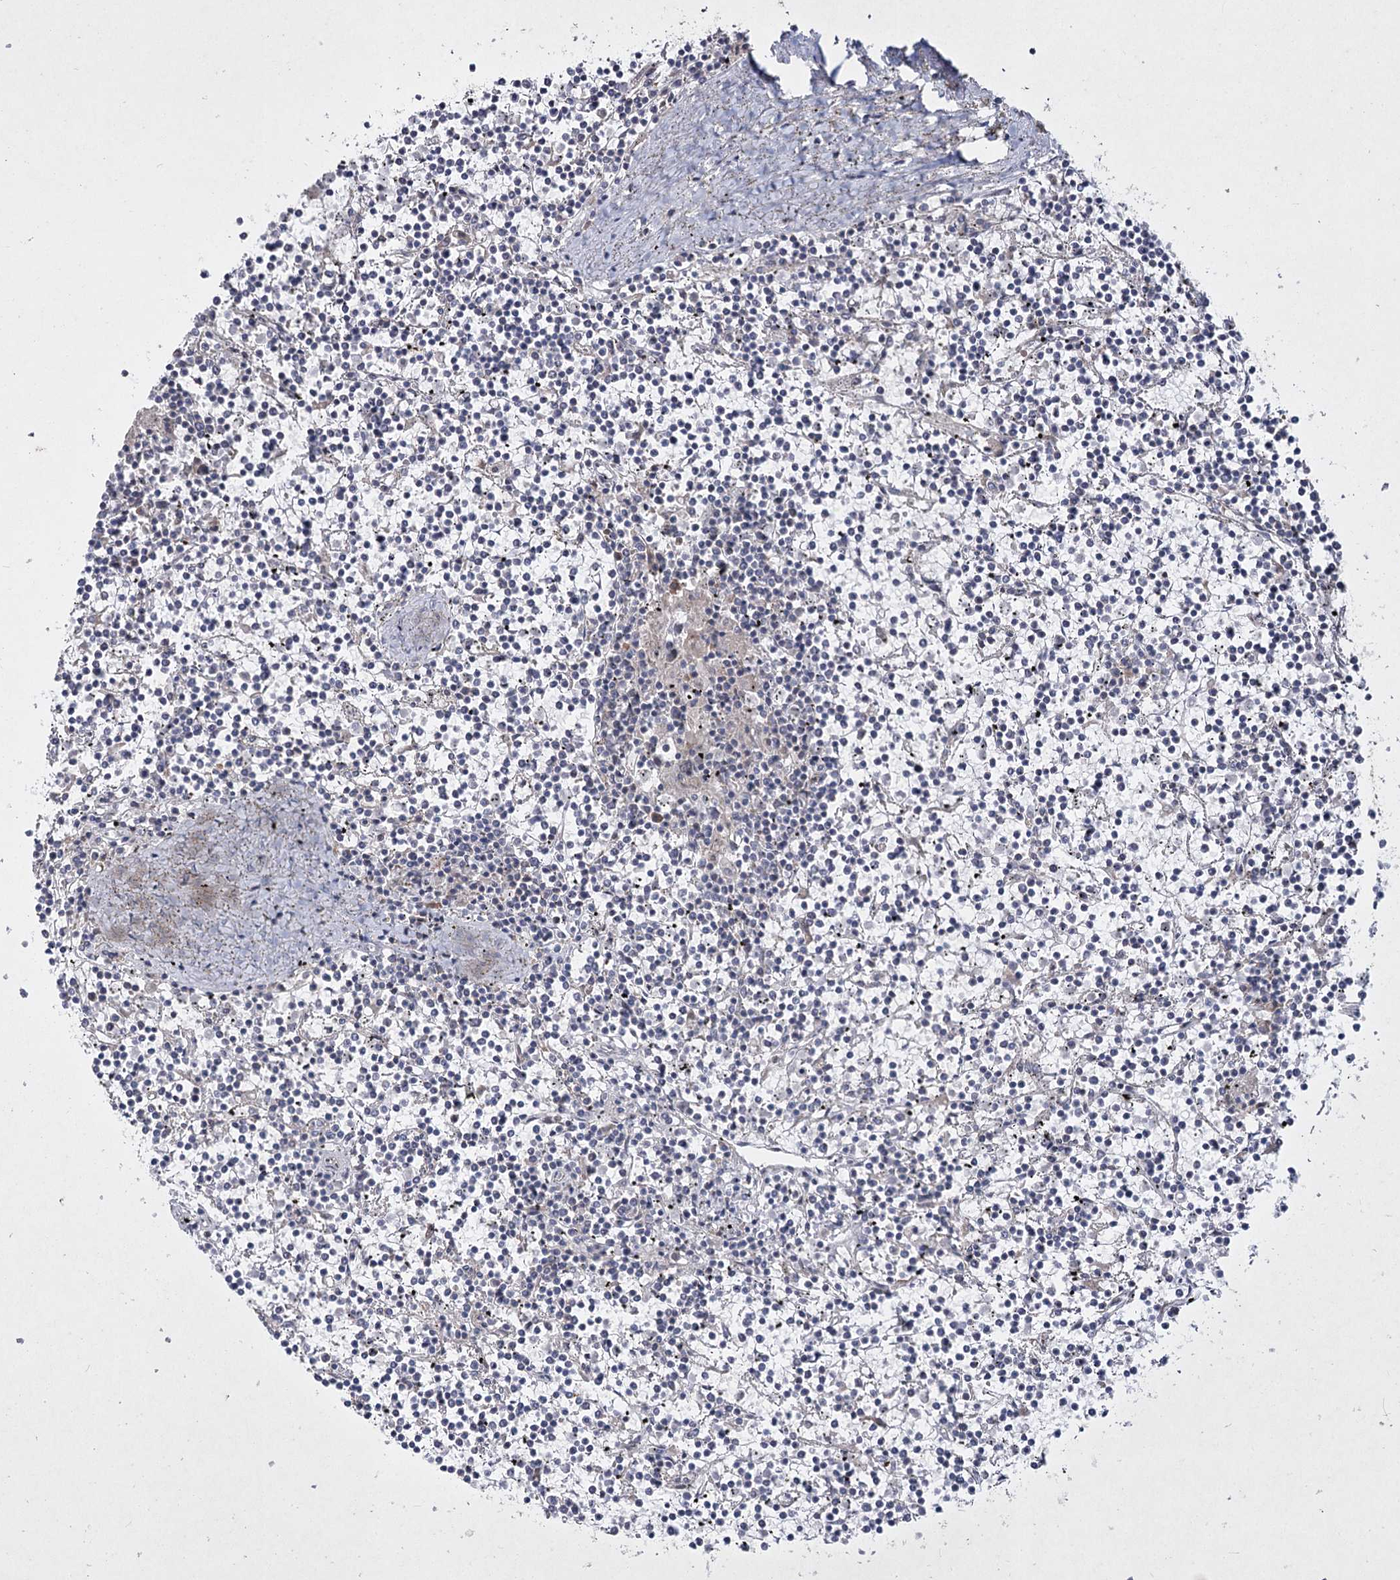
{"staining": {"intensity": "negative", "quantity": "none", "location": "none"}, "tissue": "lymphoma", "cell_type": "Tumor cells", "image_type": "cancer", "snomed": [{"axis": "morphology", "description": "Malignant lymphoma, non-Hodgkin's type, Low grade"}, {"axis": "topography", "description": "Spleen"}], "caption": "Tumor cells show no significant protein expression in lymphoma.", "gene": "SH3TC1", "patient": {"sex": "female", "age": 19}}